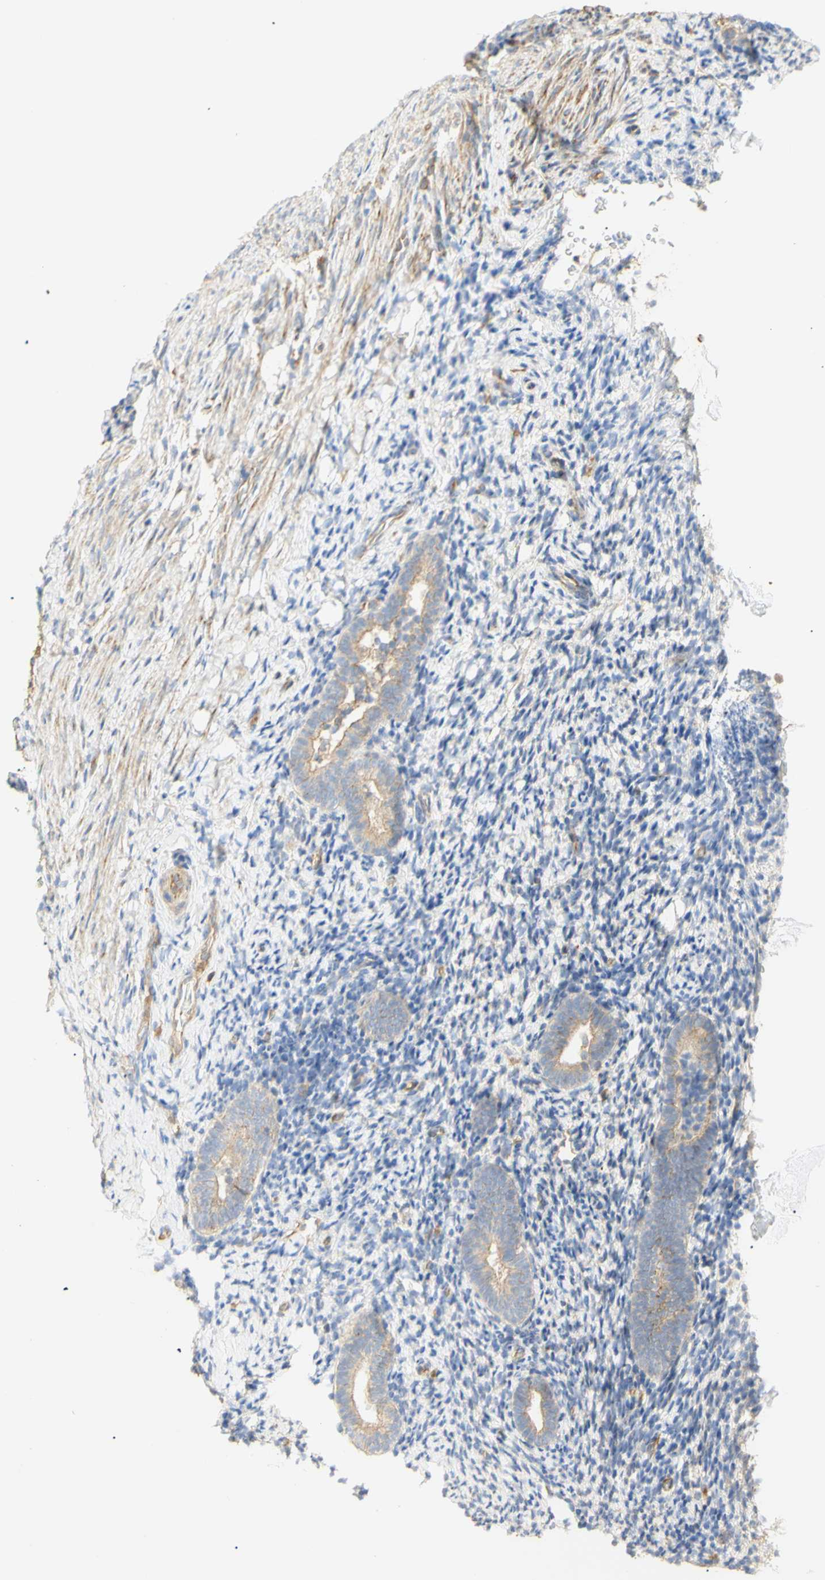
{"staining": {"intensity": "negative", "quantity": "none", "location": "none"}, "tissue": "endometrium", "cell_type": "Cells in endometrial stroma", "image_type": "normal", "snomed": [{"axis": "morphology", "description": "Normal tissue, NOS"}, {"axis": "topography", "description": "Endometrium"}], "caption": "Cells in endometrial stroma show no significant expression in unremarkable endometrium. (Brightfield microscopy of DAB (3,3'-diaminobenzidine) immunohistochemistry at high magnification).", "gene": "KCNE4", "patient": {"sex": "female", "age": 51}}